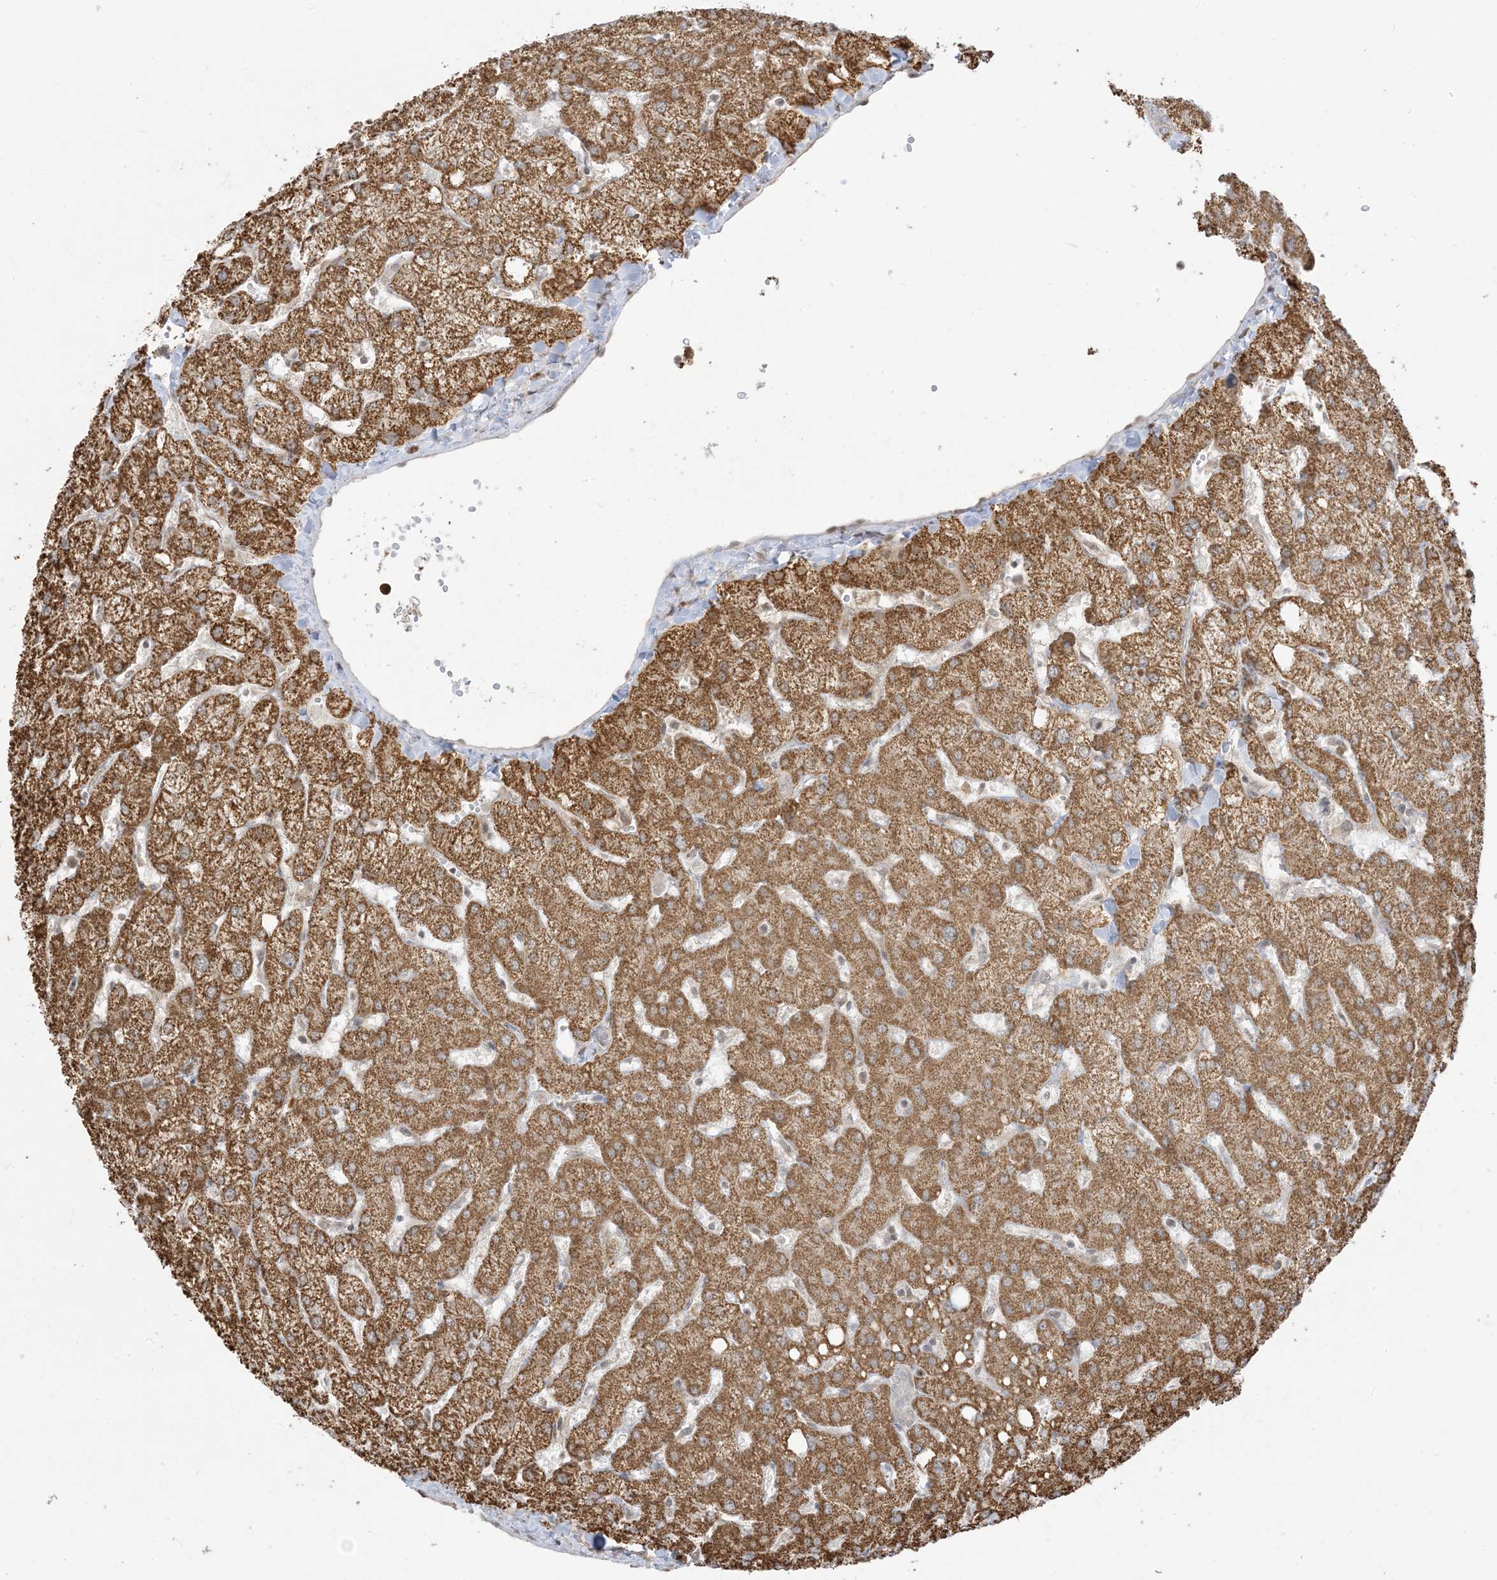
{"staining": {"intensity": "negative", "quantity": "none", "location": "none"}, "tissue": "liver", "cell_type": "Cholangiocytes", "image_type": "normal", "snomed": [{"axis": "morphology", "description": "Normal tissue, NOS"}, {"axis": "topography", "description": "Liver"}], "caption": "Immunohistochemical staining of normal liver reveals no significant staining in cholangiocytes.", "gene": "KANSL3", "patient": {"sex": "female", "age": 54}}